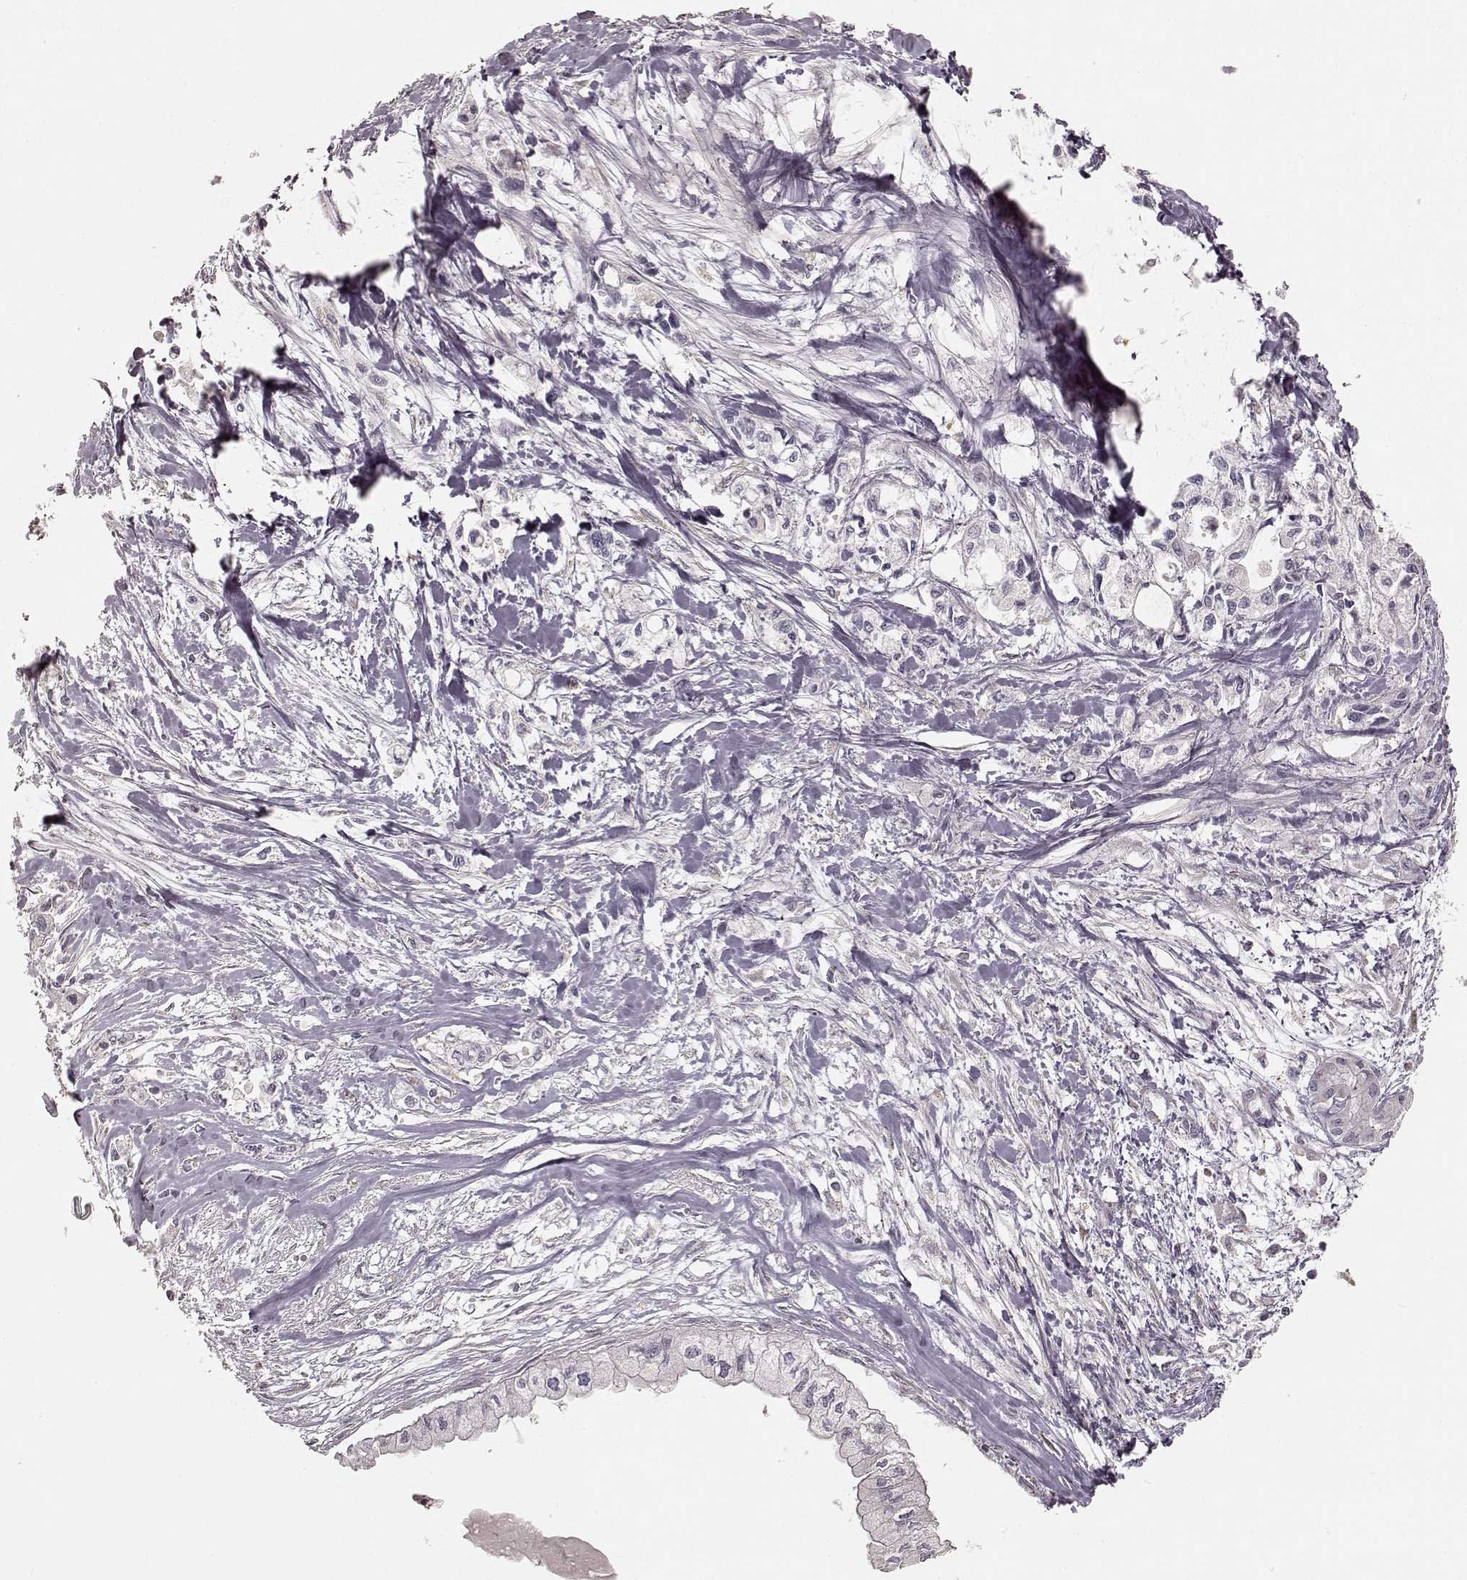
{"staining": {"intensity": "negative", "quantity": "none", "location": "none"}, "tissue": "pancreatic cancer", "cell_type": "Tumor cells", "image_type": "cancer", "snomed": [{"axis": "morphology", "description": "Adenocarcinoma, NOS"}, {"axis": "topography", "description": "Pancreas"}], "caption": "DAB (3,3'-diaminobenzidine) immunohistochemical staining of human pancreatic cancer (adenocarcinoma) demonstrates no significant positivity in tumor cells. (Immunohistochemistry, brightfield microscopy, high magnification).", "gene": "KCNJ9", "patient": {"sex": "female", "age": 61}}